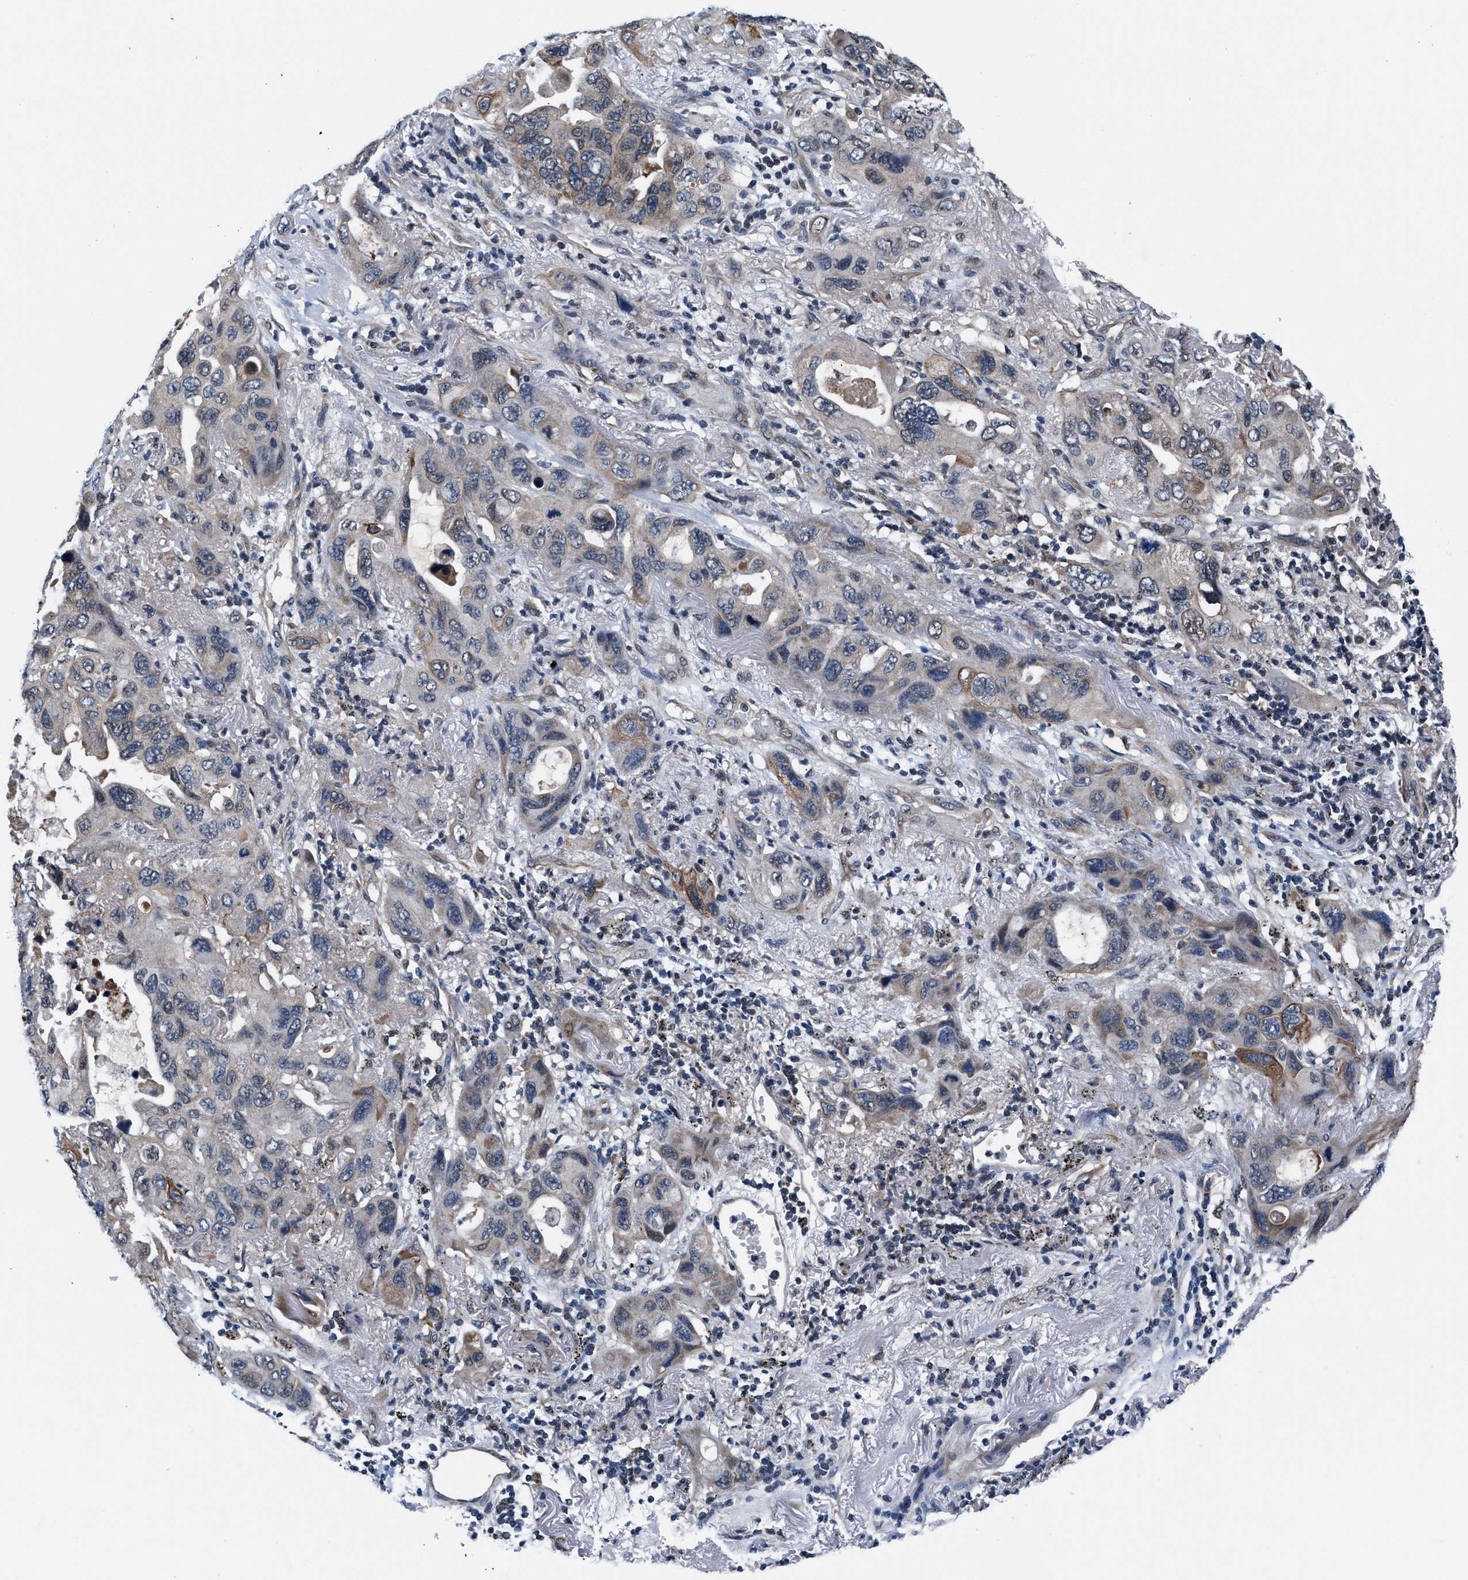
{"staining": {"intensity": "weak", "quantity": "<25%", "location": "cytoplasmic/membranous"}, "tissue": "lung cancer", "cell_type": "Tumor cells", "image_type": "cancer", "snomed": [{"axis": "morphology", "description": "Squamous cell carcinoma, NOS"}, {"axis": "topography", "description": "Lung"}], "caption": "Lung cancer stained for a protein using immunohistochemistry (IHC) reveals no staining tumor cells.", "gene": "PRPSAP2", "patient": {"sex": "female", "age": 73}}